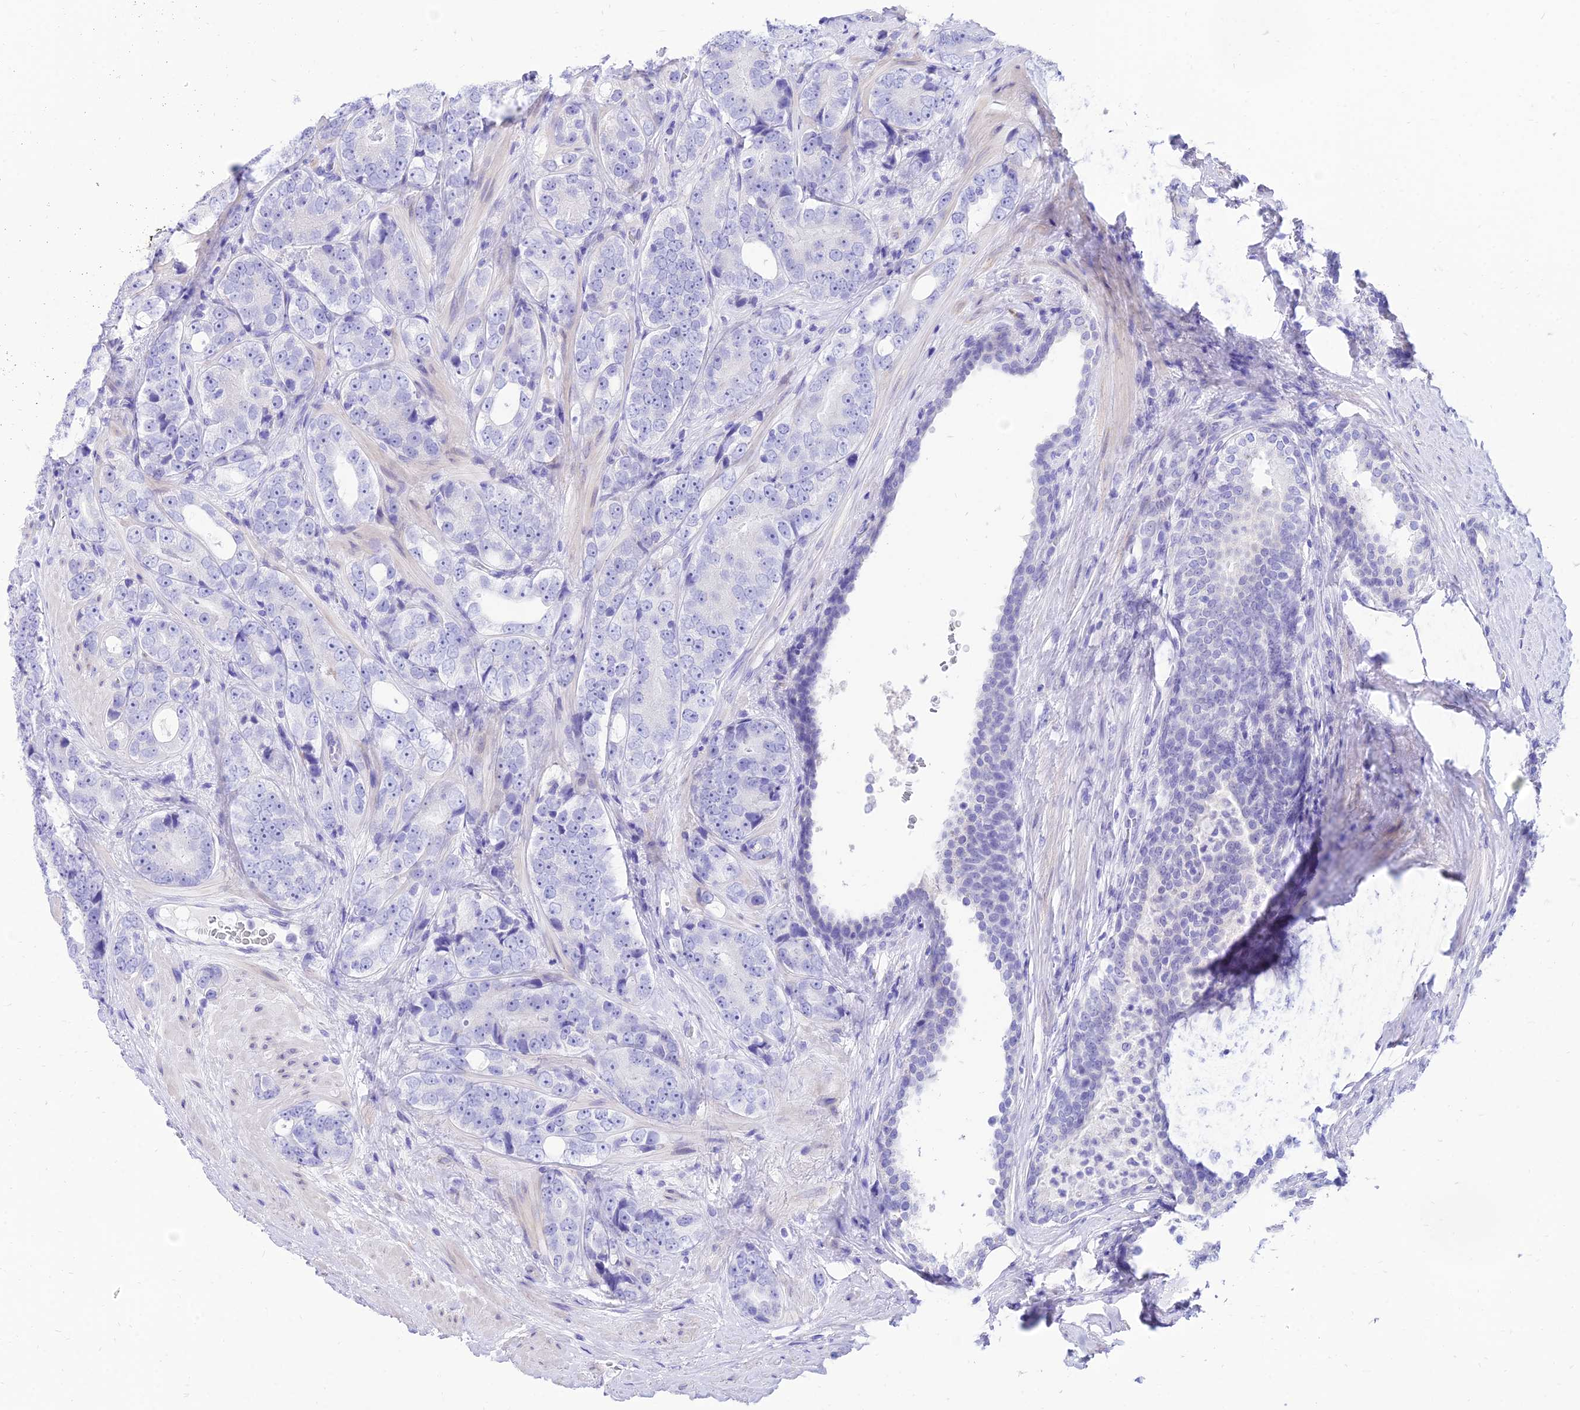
{"staining": {"intensity": "negative", "quantity": "none", "location": "none"}, "tissue": "prostate cancer", "cell_type": "Tumor cells", "image_type": "cancer", "snomed": [{"axis": "morphology", "description": "Adenocarcinoma, High grade"}, {"axis": "topography", "description": "Prostate"}], "caption": "This is an immunohistochemistry (IHC) photomicrograph of human prostate cancer (adenocarcinoma (high-grade)). There is no positivity in tumor cells.", "gene": "TAC3", "patient": {"sex": "male", "age": 56}}